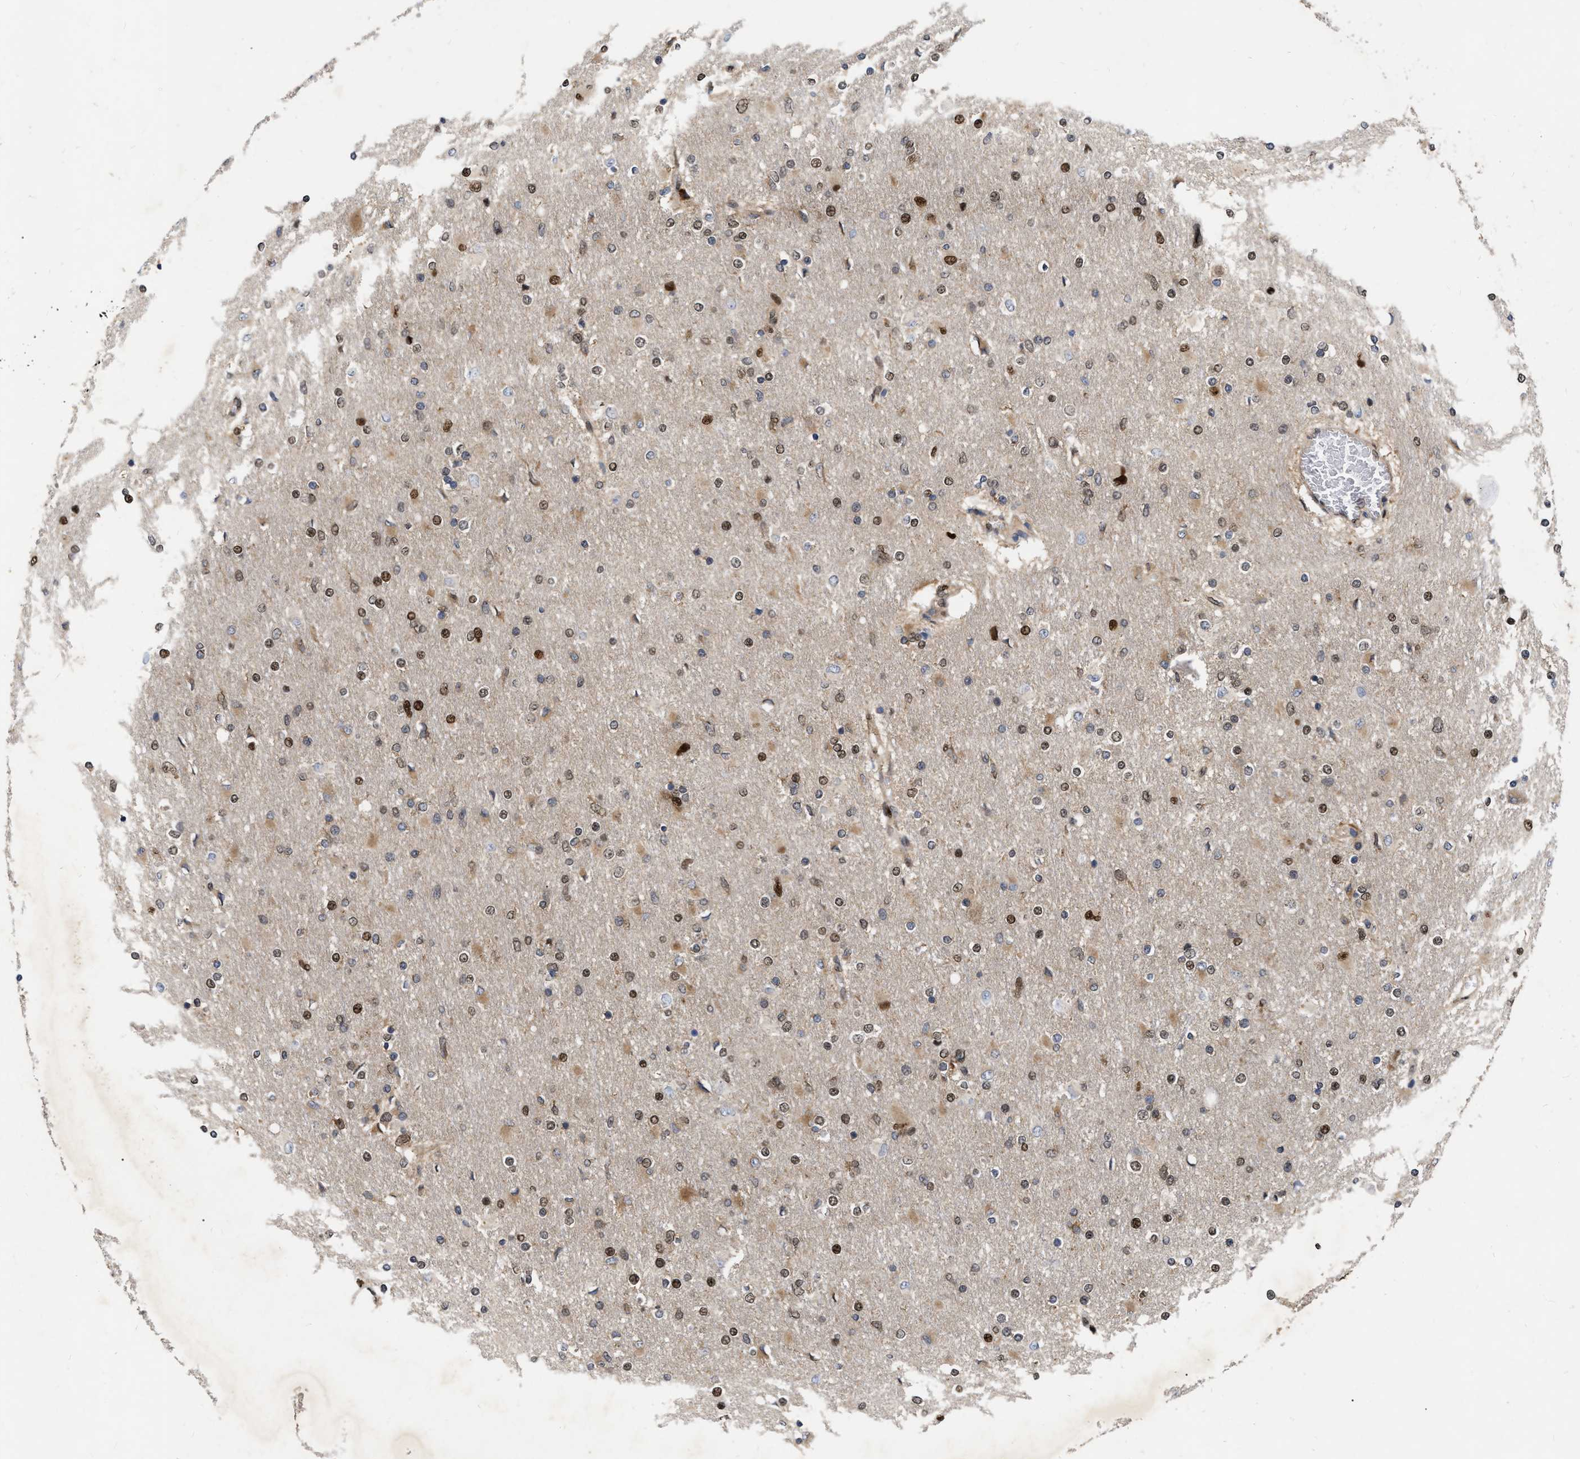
{"staining": {"intensity": "strong", "quantity": "<25%", "location": "nuclear"}, "tissue": "glioma", "cell_type": "Tumor cells", "image_type": "cancer", "snomed": [{"axis": "morphology", "description": "Glioma, malignant, High grade"}, {"axis": "topography", "description": "Cerebral cortex"}], "caption": "This is a photomicrograph of IHC staining of glioma, which shows strong staining in the nuclear of tumor cells.", "gene": "MDM4", "patient": {"sex": "female", "age": 36}}